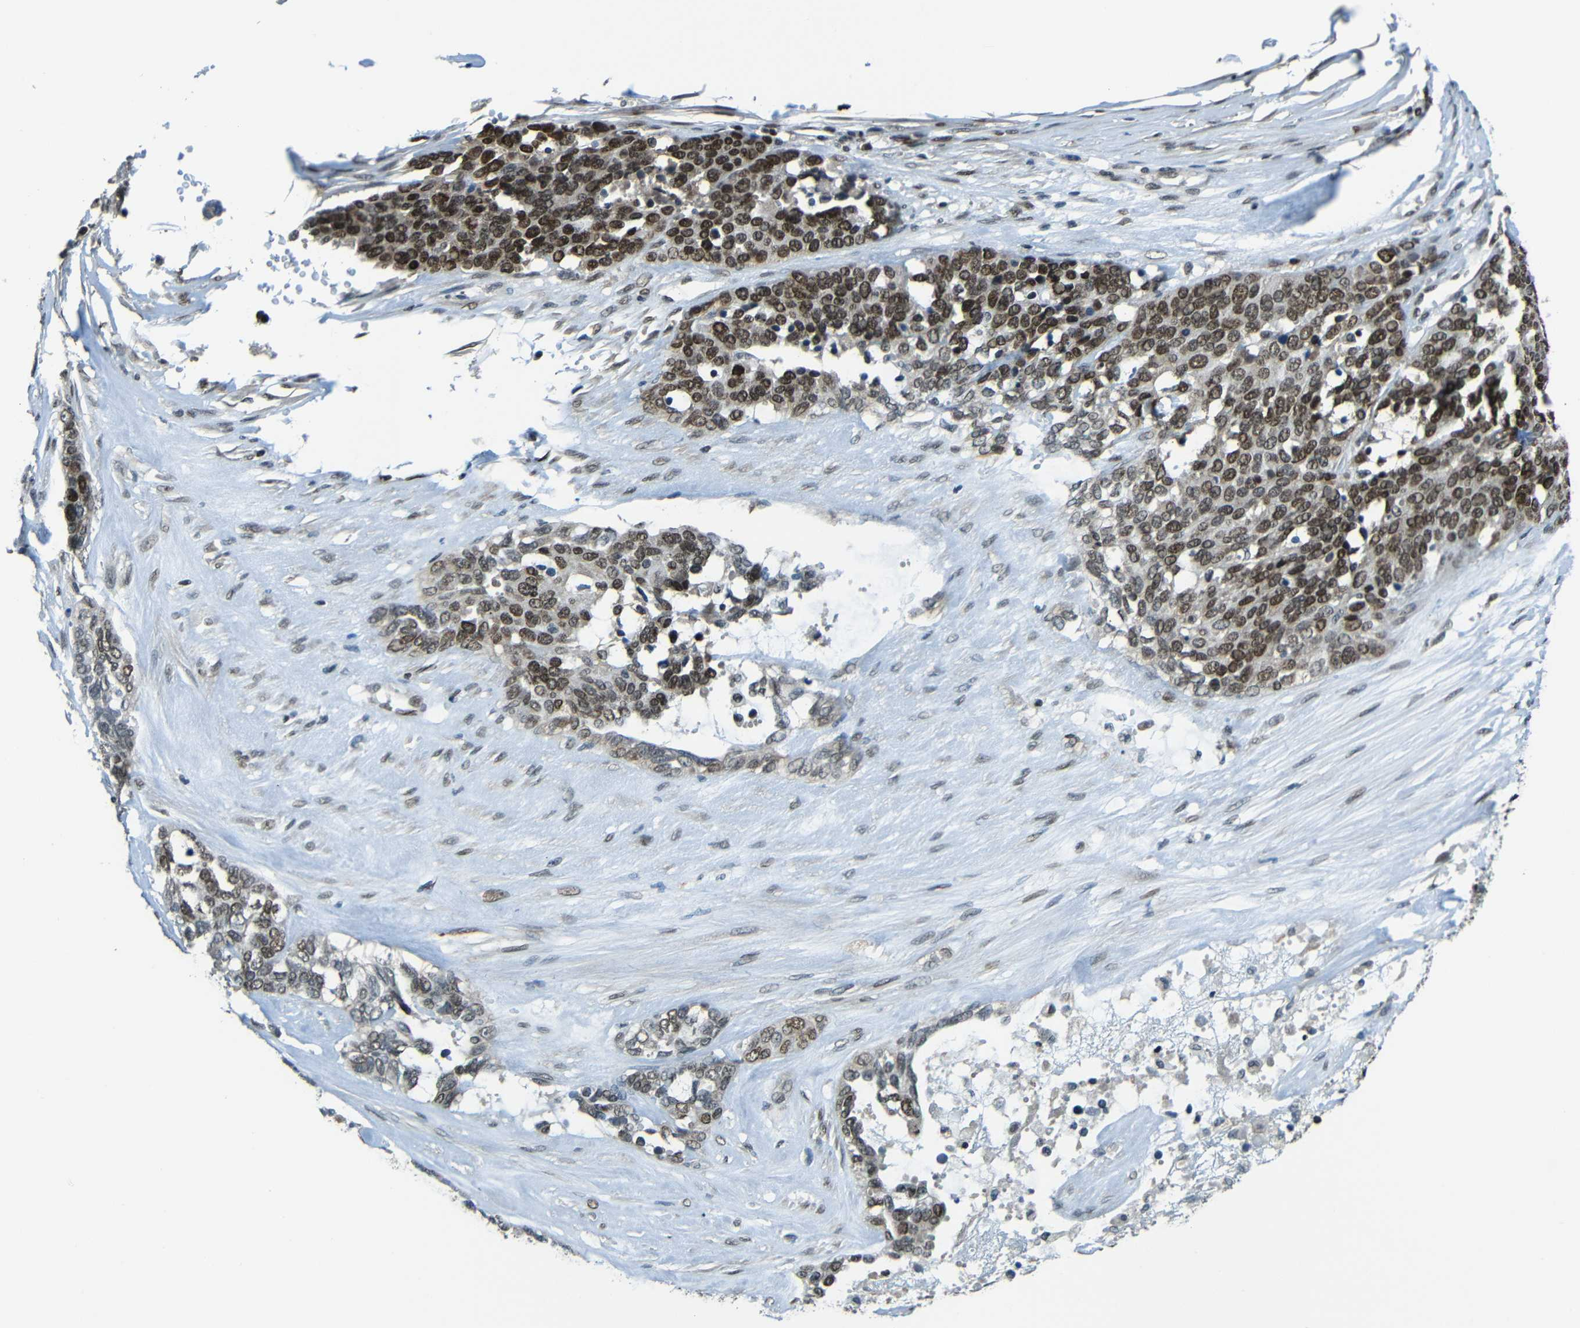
{"staining": {"intensity": "moderate", "quantity": "25%-75%", "location": "nuclear"}, "tissue": "ovarian cancer", "cell_type": "Tumor cells", "image_type": "cancer", "snomed": [{"axis": "morphology", "description": "Cystadenocarcinoma, serous, NOS"}, {"axis": "topography", "description": "Ovary"}], "caption": "A micrograph of ovarian cancer (serous cystadenocarcinoma) stained for a protein shows moderate nuclear brown staining in tumor cells.", "gene": "PSIP1", "patient": {"sex": "female", "age": 44}}